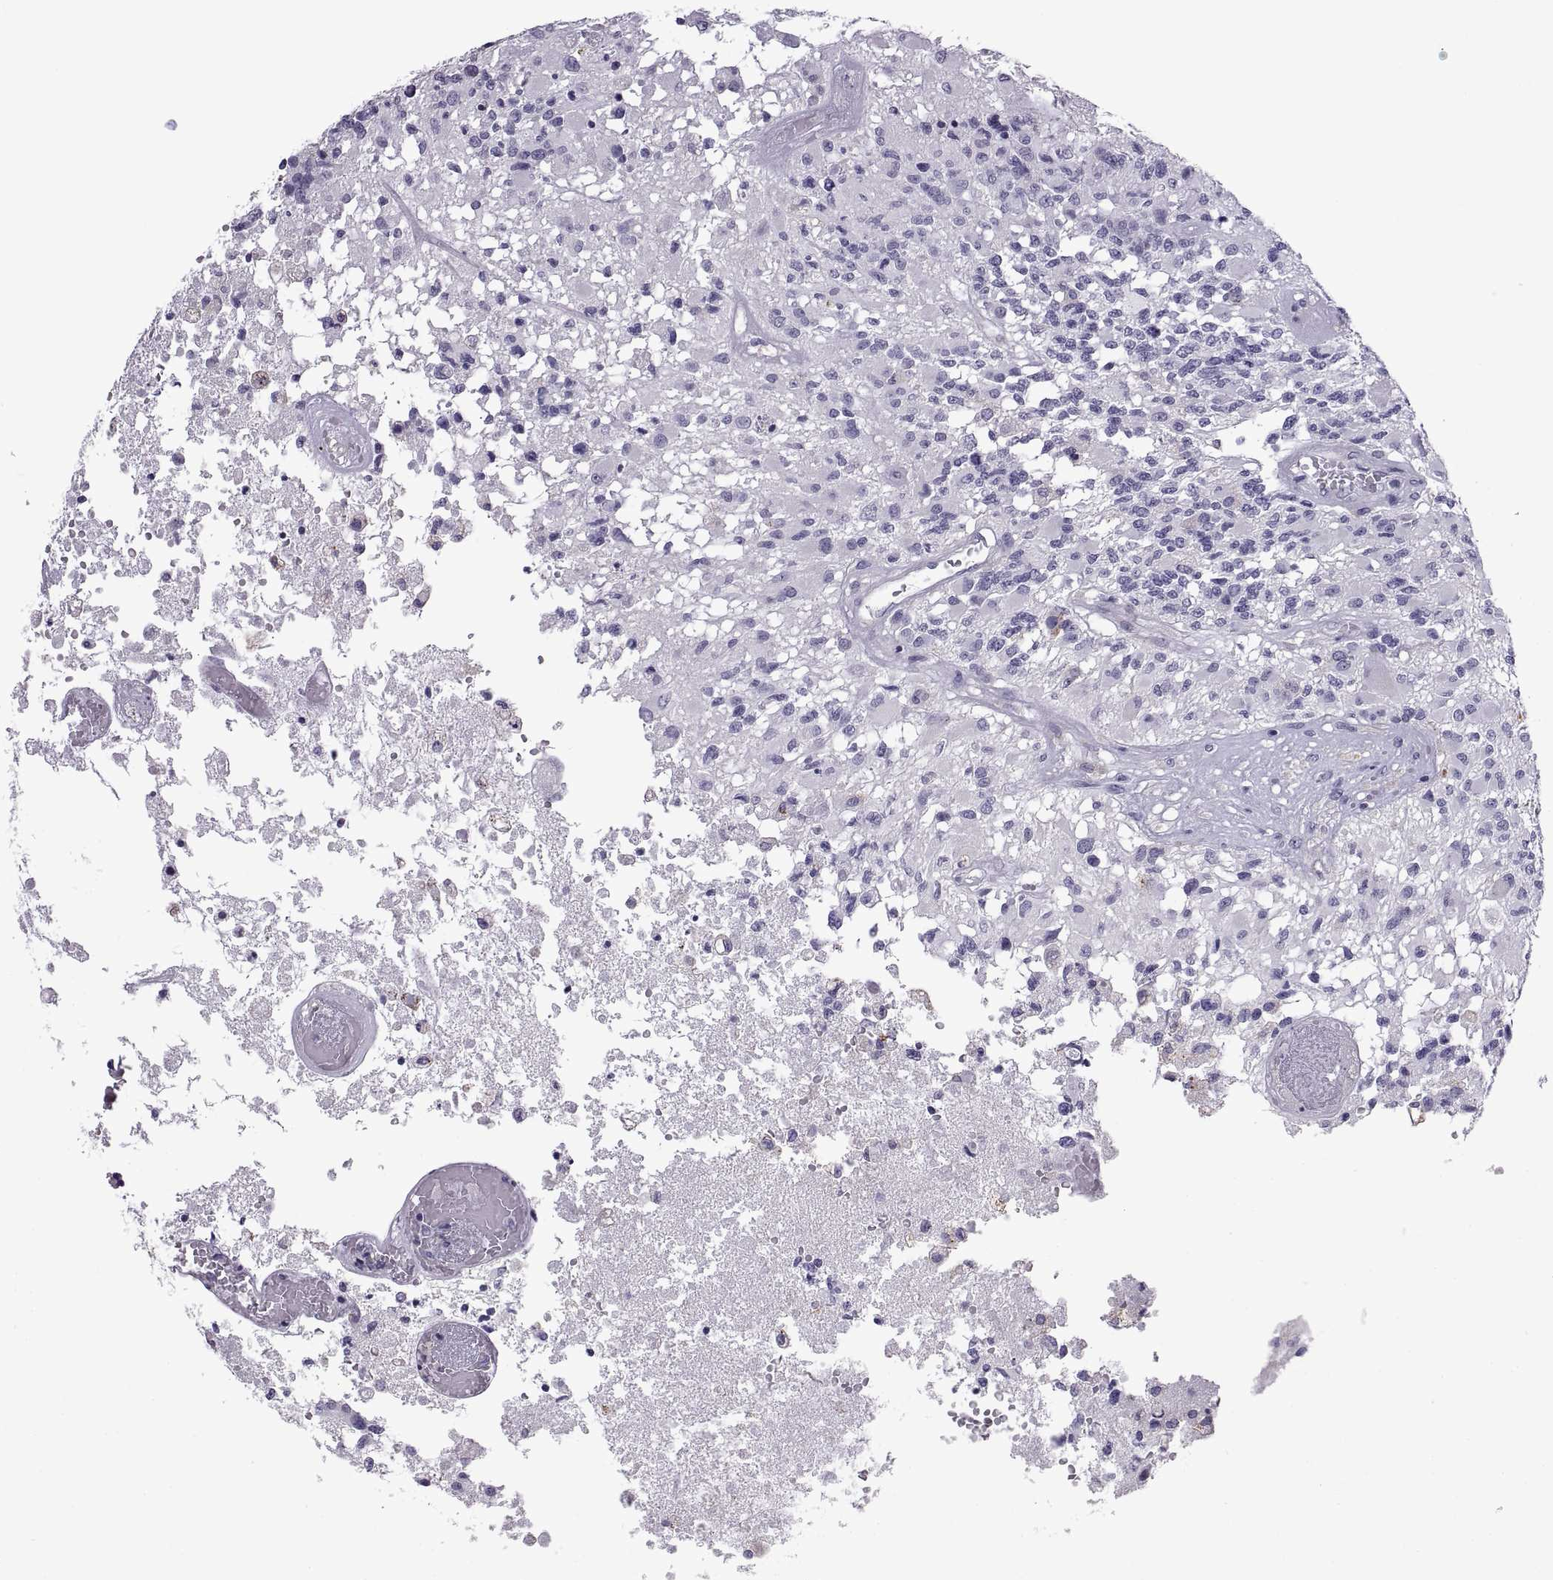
{"staining": {"intensity": "negative", "quantity": "none", "location": "none"}, "tissue": "glioma", "cell_type": "Tumor cells", "image_type": "cancer", "snomed": [{"axis": "morphology", "description": "Glioma, malignant, High grade"}, {"axis": "topography", "description": "Brain"}], "caption": "IHC photomicrograph of neoplastic tissue: human glioma stained with DAB (3,3'-diaminobenzidine) shows no significant protein staining in tumor cells.", "gene": "RGS19", "patient": {"sex": "female", "age": 63}}